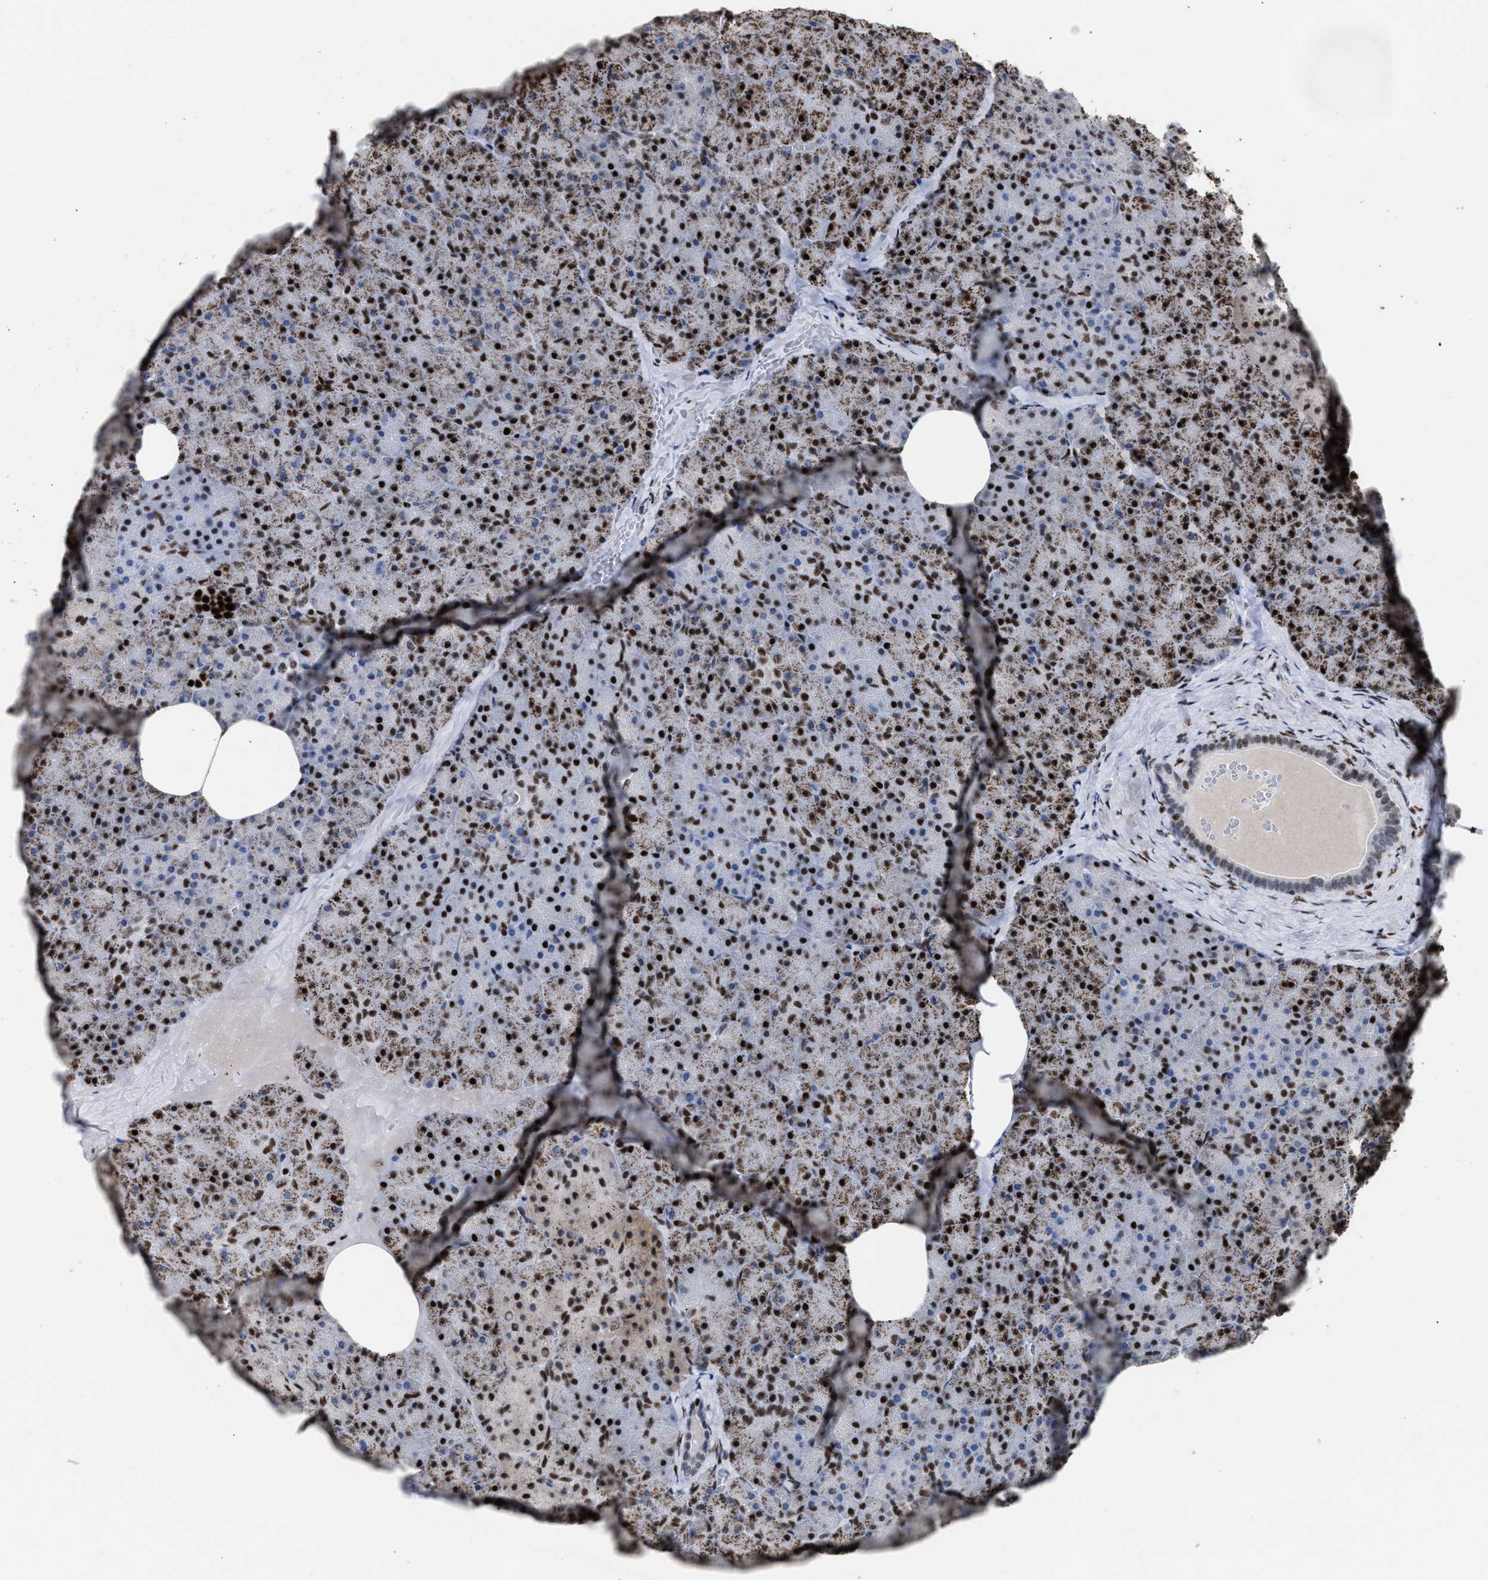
{"staining": {"intensity": "strong", "quantity": "25%-75%", "location": "cytoplasmic/membranous,nuclear"}, "tissue": "pancreas", "cell_type": "Exocrine glandular cells", "image_type": "normal", "snomed": [{"axis": "morphology", "description": "Normal tissue, NOS"}, {"axis": "morphology", "description": "Carcinoid, malignant, NOS"}, {"axis": "topography", "description": "Pancreas"}], "caption": "The image shows staining of benign pancreas, revealing strong cytoplasmic/membranous,nuclear protein staining (brown color) within exocrine glandular cells.", "gene": "TP53BP1", "patient": {"sex": "female", "age": 35}}